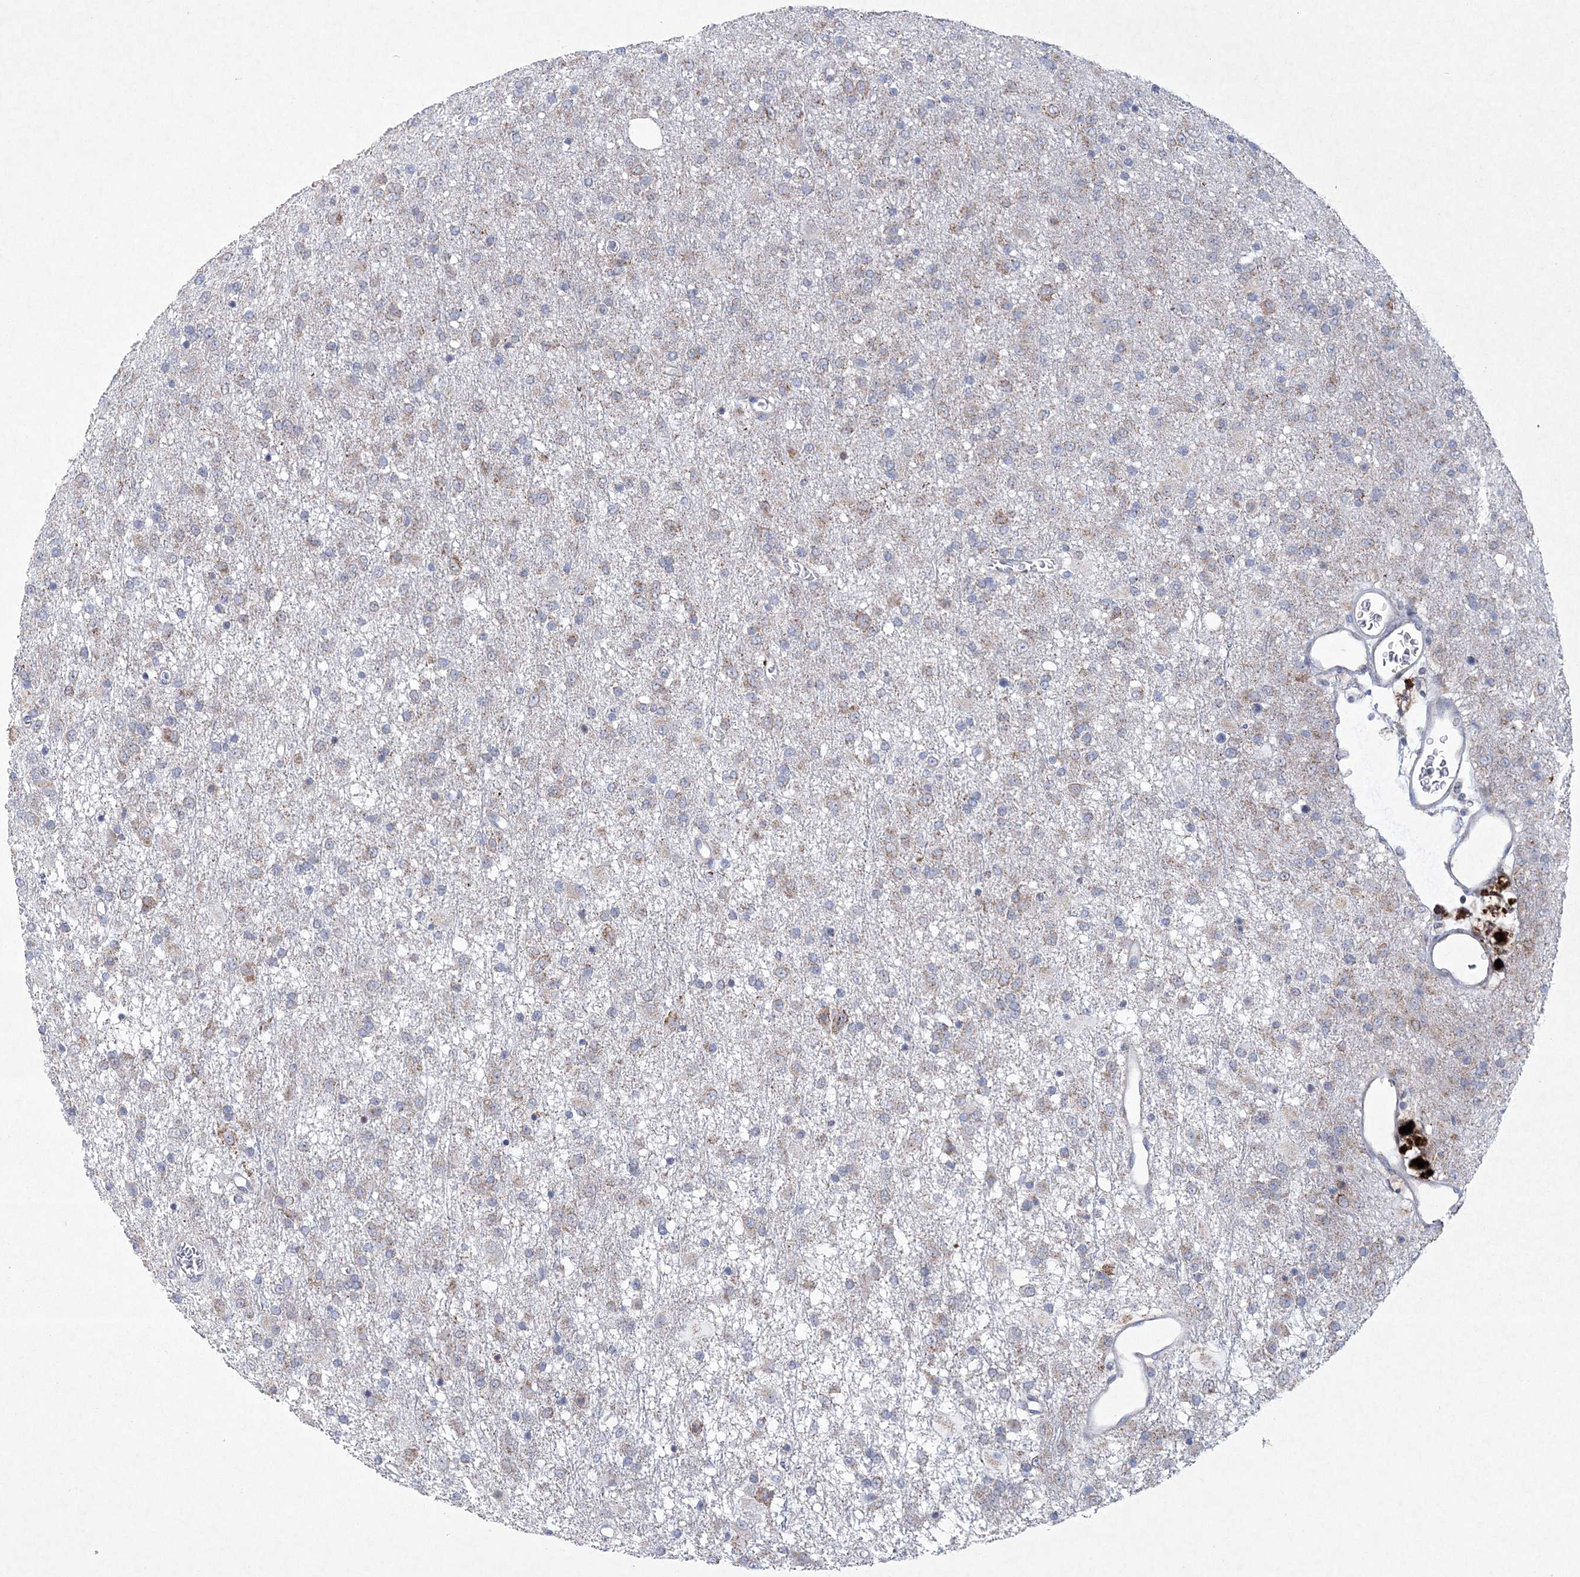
{"staining": {"intensity": "weak", "quantity": ">75%", "location": "cytoplasmic/membranous"}, "tissue": "glioma", "cell_type": "Tumor cells", "image_type": "cancer", "snomed": [{"axis": "morphology", "description": "Glioma, malignant, Low grade"}, {"axis": "topography", "description": "Brain"}], "caption": "Weak cytoplasmic/membranous protein expression is appreciated in approximately >75% of tumor cells in glioma.", "gene": "CES4A", "patient": {"sex": "male", "age": 65}}